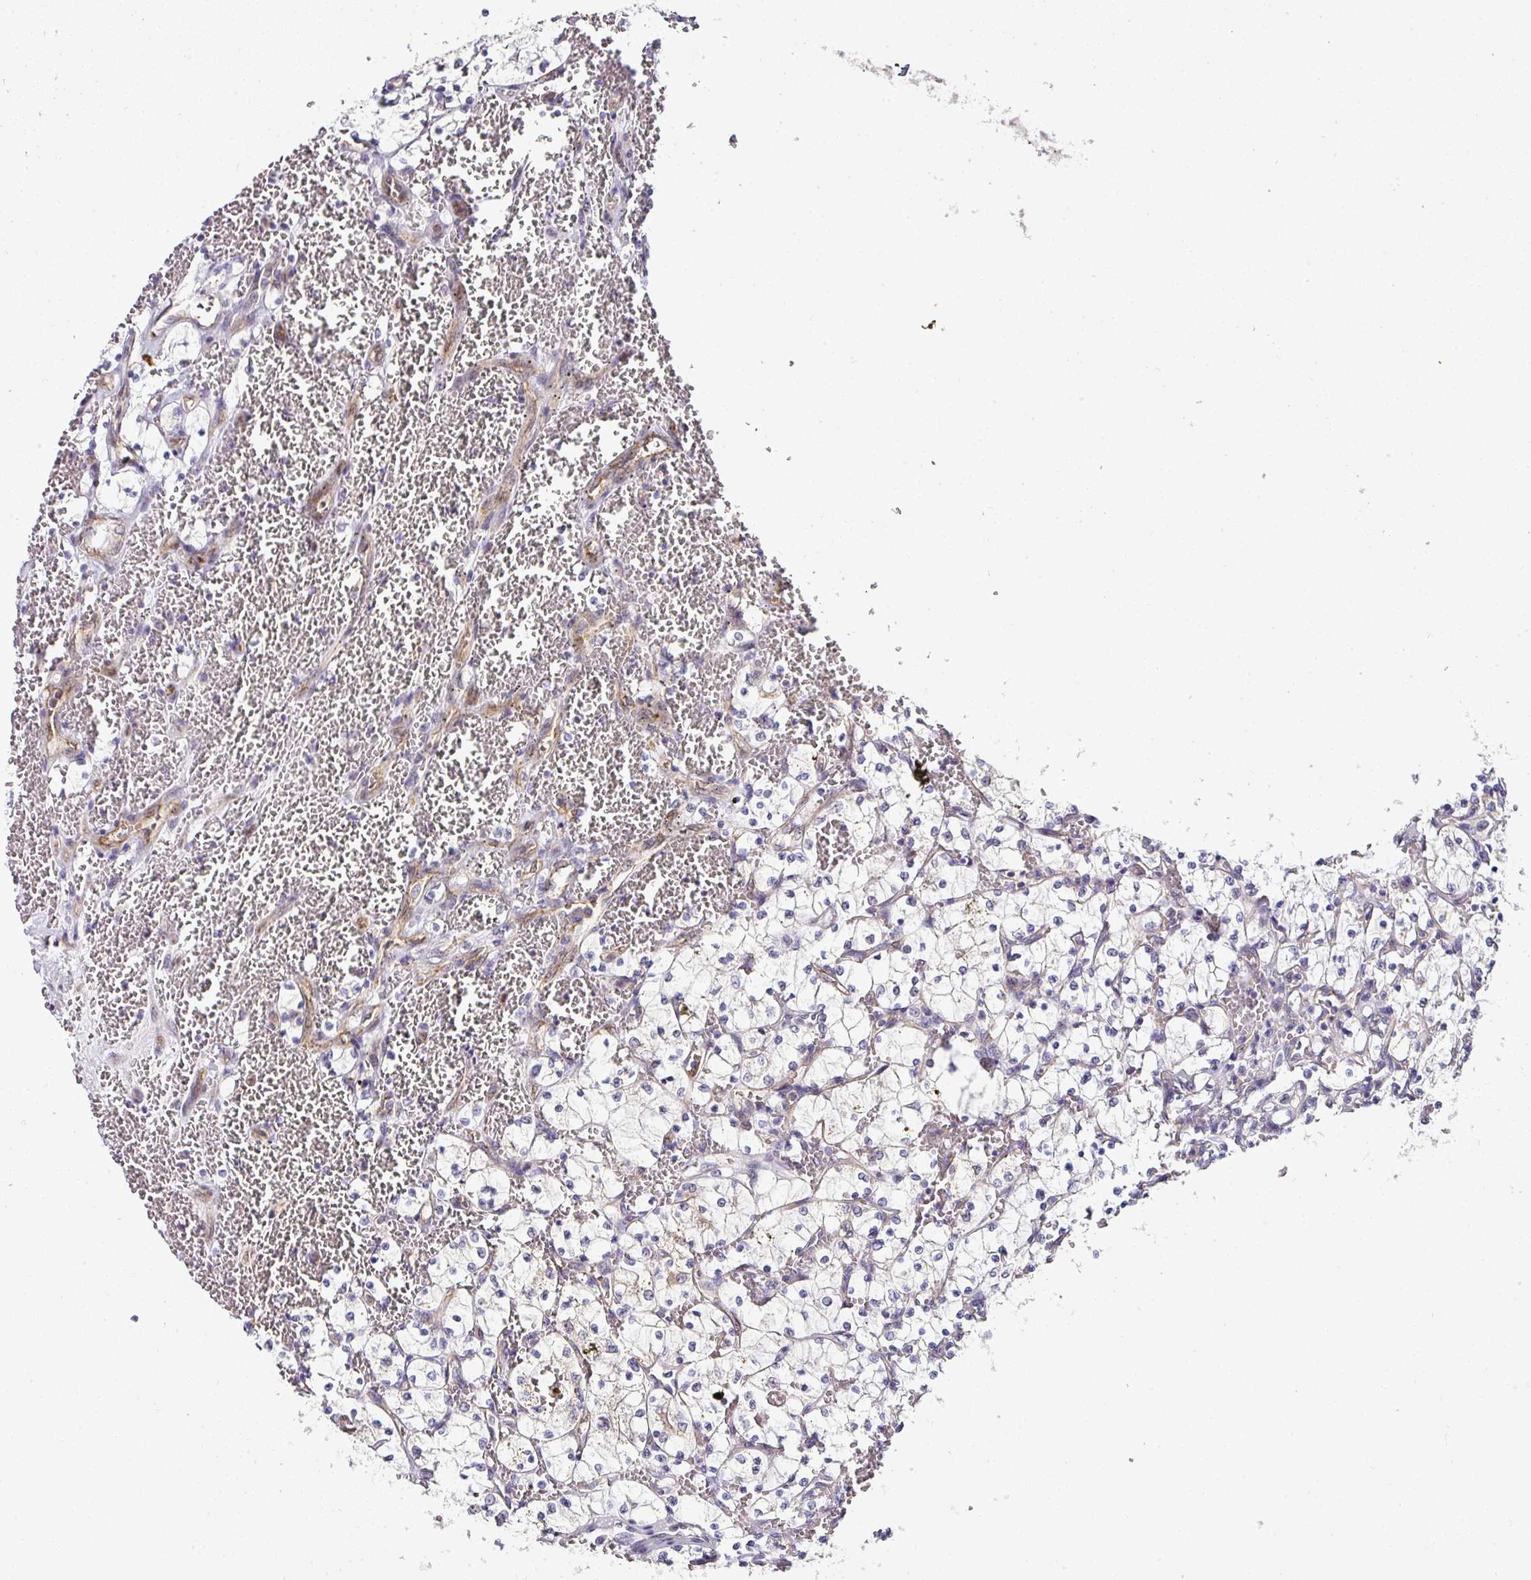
{"staining": {"intensity": "negative", "quantity": "none", "location": "none"}, "tissue": "renal cancer", "cell_type": "Tumor cells", "image_type": "cancer", "snomed": [{"axis": "morphology", "description": "Adenocarcinoma, NOS"}, {"axis": "topography", "description": "Kidney"}], "caption": "The IHC micrograph has no significant staining in tumor cells of renal adenocarcinoma tissue.", "gene": "NAPSA", "patient": {"sex": "female", "age": 69}}